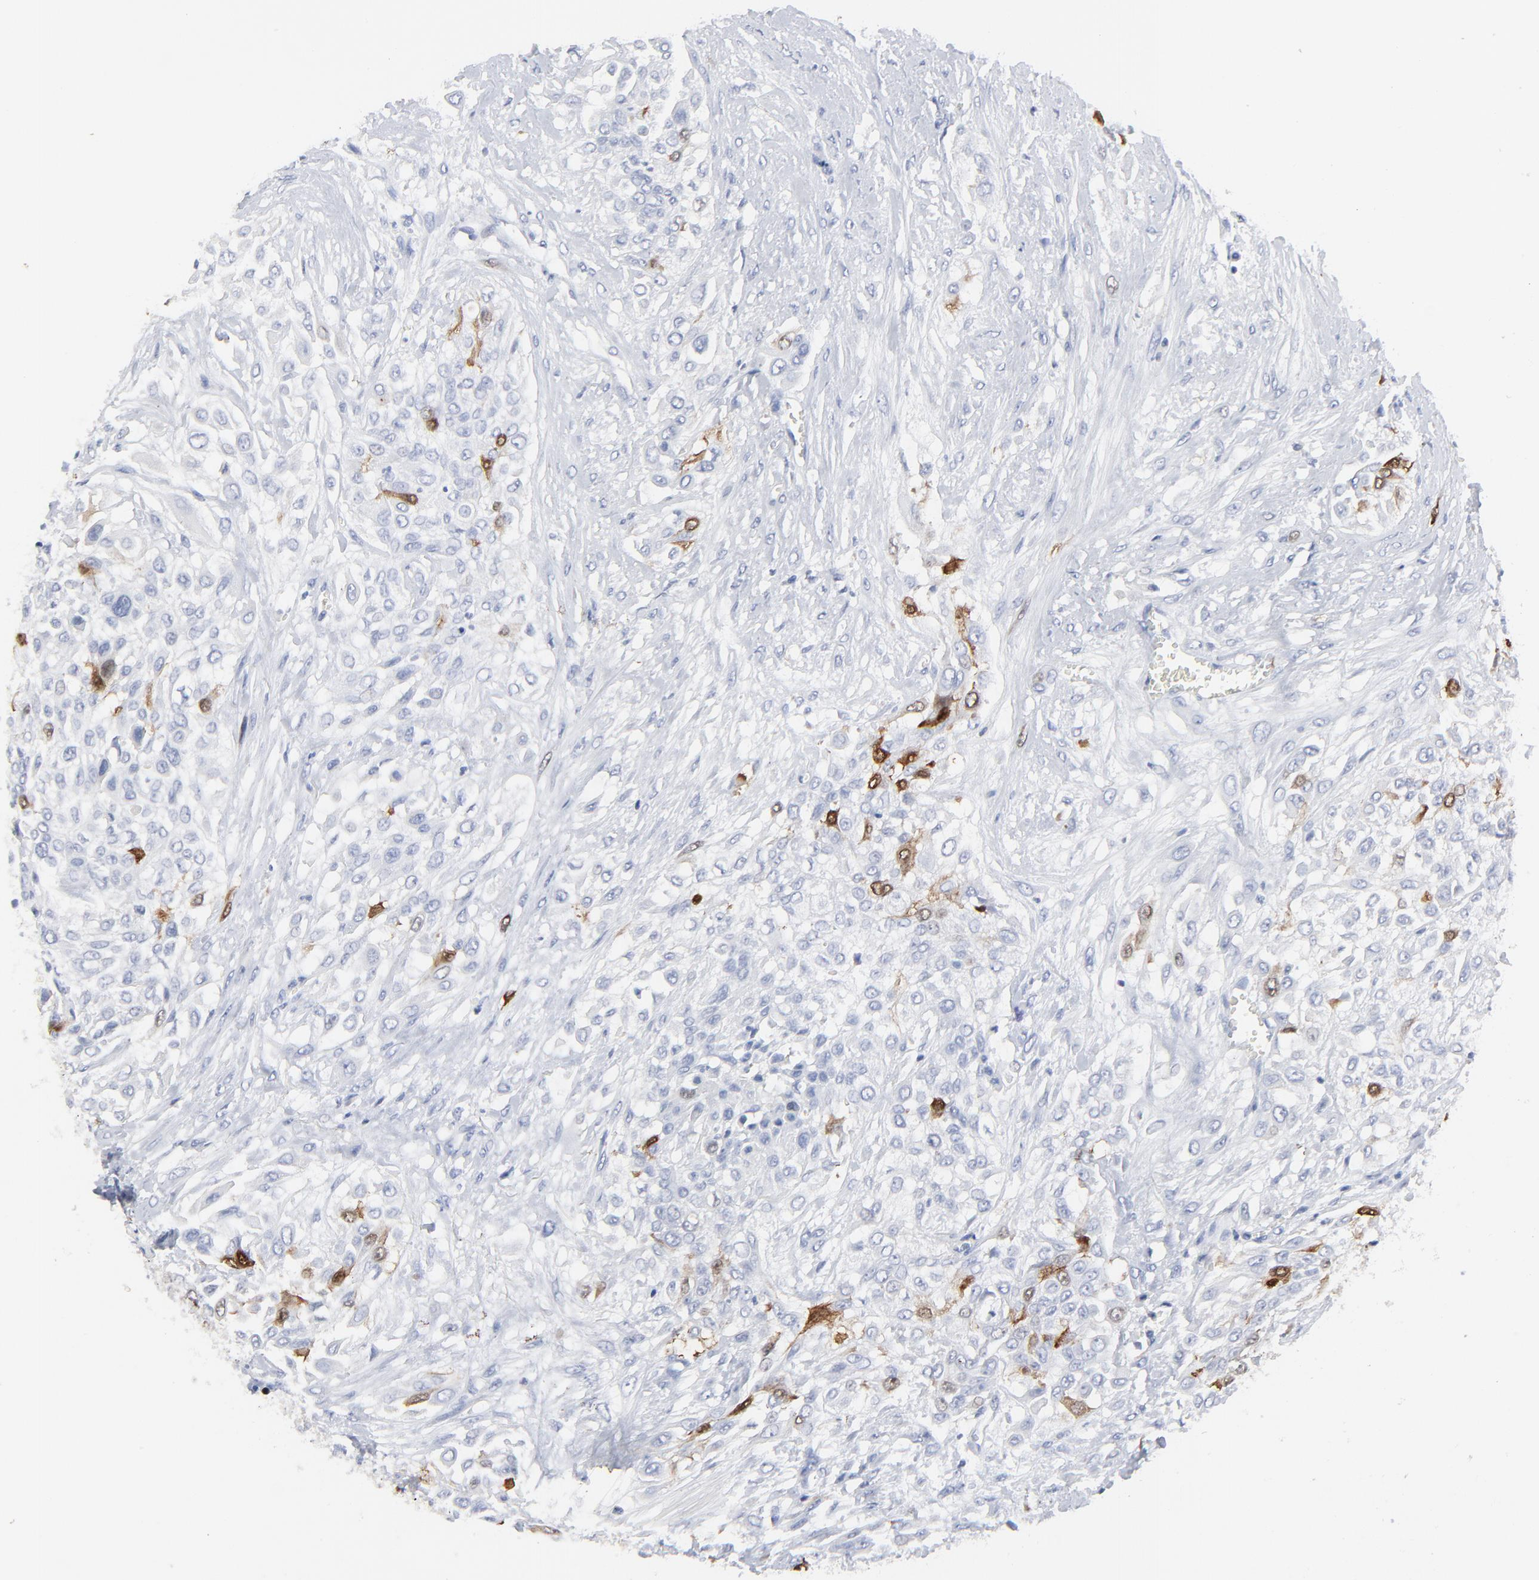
{"staining": {"intensity": "strong", "quantity": "<25%", "location": "cytoplasmic/membranous,nuclear"}, "tissue": "urothelial cancer", "cell_type": "Tumor cells", "image_type": "cancer", "snomed": [{"axis": "morphology", "description": "Urothelial carcinoma, High grade"}, {"axis": "topography", "description": "Urinary bladder"}], "caption": "Protein analysis of urothelial carcinoma (high-grade) tissue exhibits strong cytoplasmic/membranous and nuclear expression in about <25% of tumor cells.", "gene": "CDK1", "patient": {"sex": "male", "age": 57}}